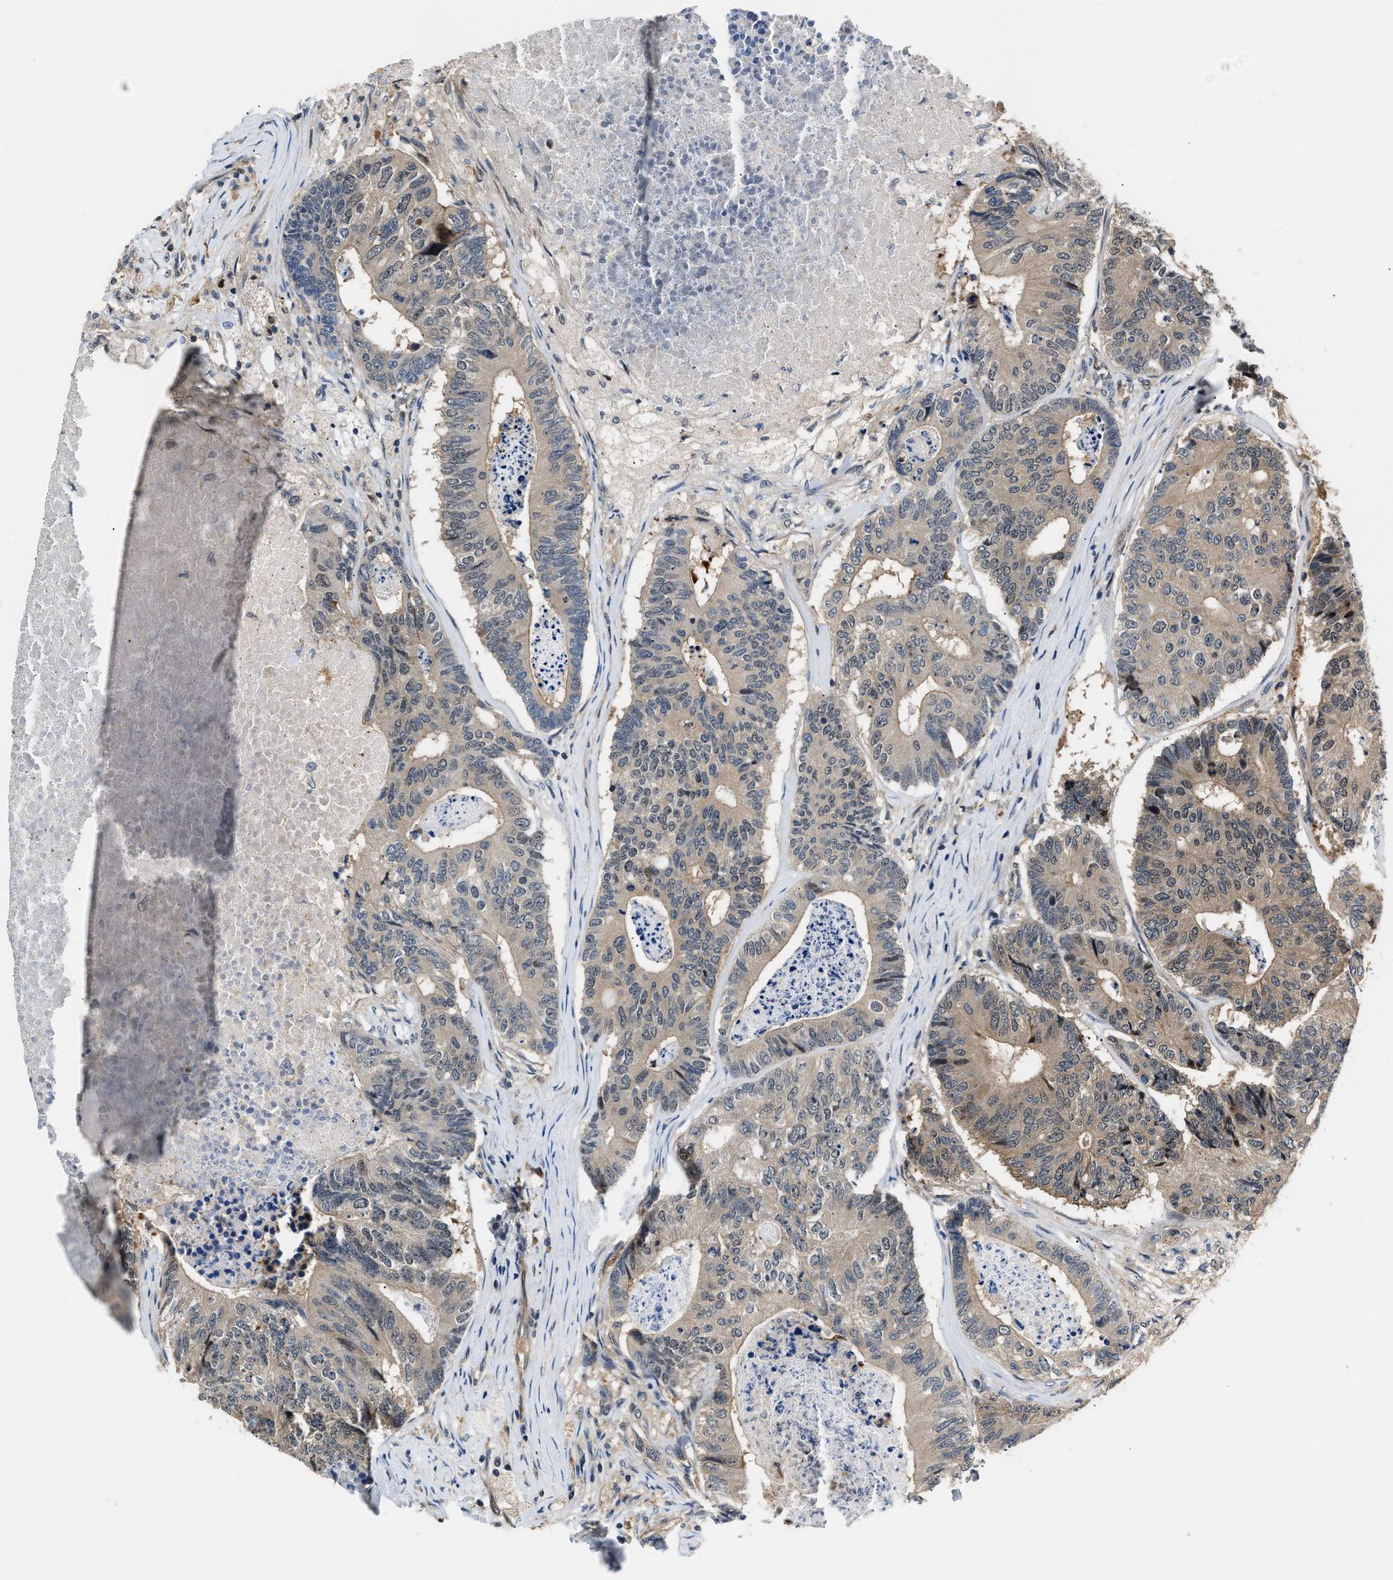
{"staining": {"intensity": "weak", "quantity": "<25%", "location": "cytoplasmic/membranous"}, "tissue": "colorectal cancer", "cell_type": "Tumor cells", "image_type": "cancer", "snomed": [{"axis": "morphology", "description": "Adenocarcinoma, NOS"}, {"axis": "topography", "description": "Colon"}], "caption": "Tumor cells show no significant expression in adenocarcinoma (colorectal). (Brightfield microscopy of DAB (3,3'-diaminobenzidine) IHC at high magnification).", "gene": "TUT7", "patient": {"sex": "female", "age": 67}}